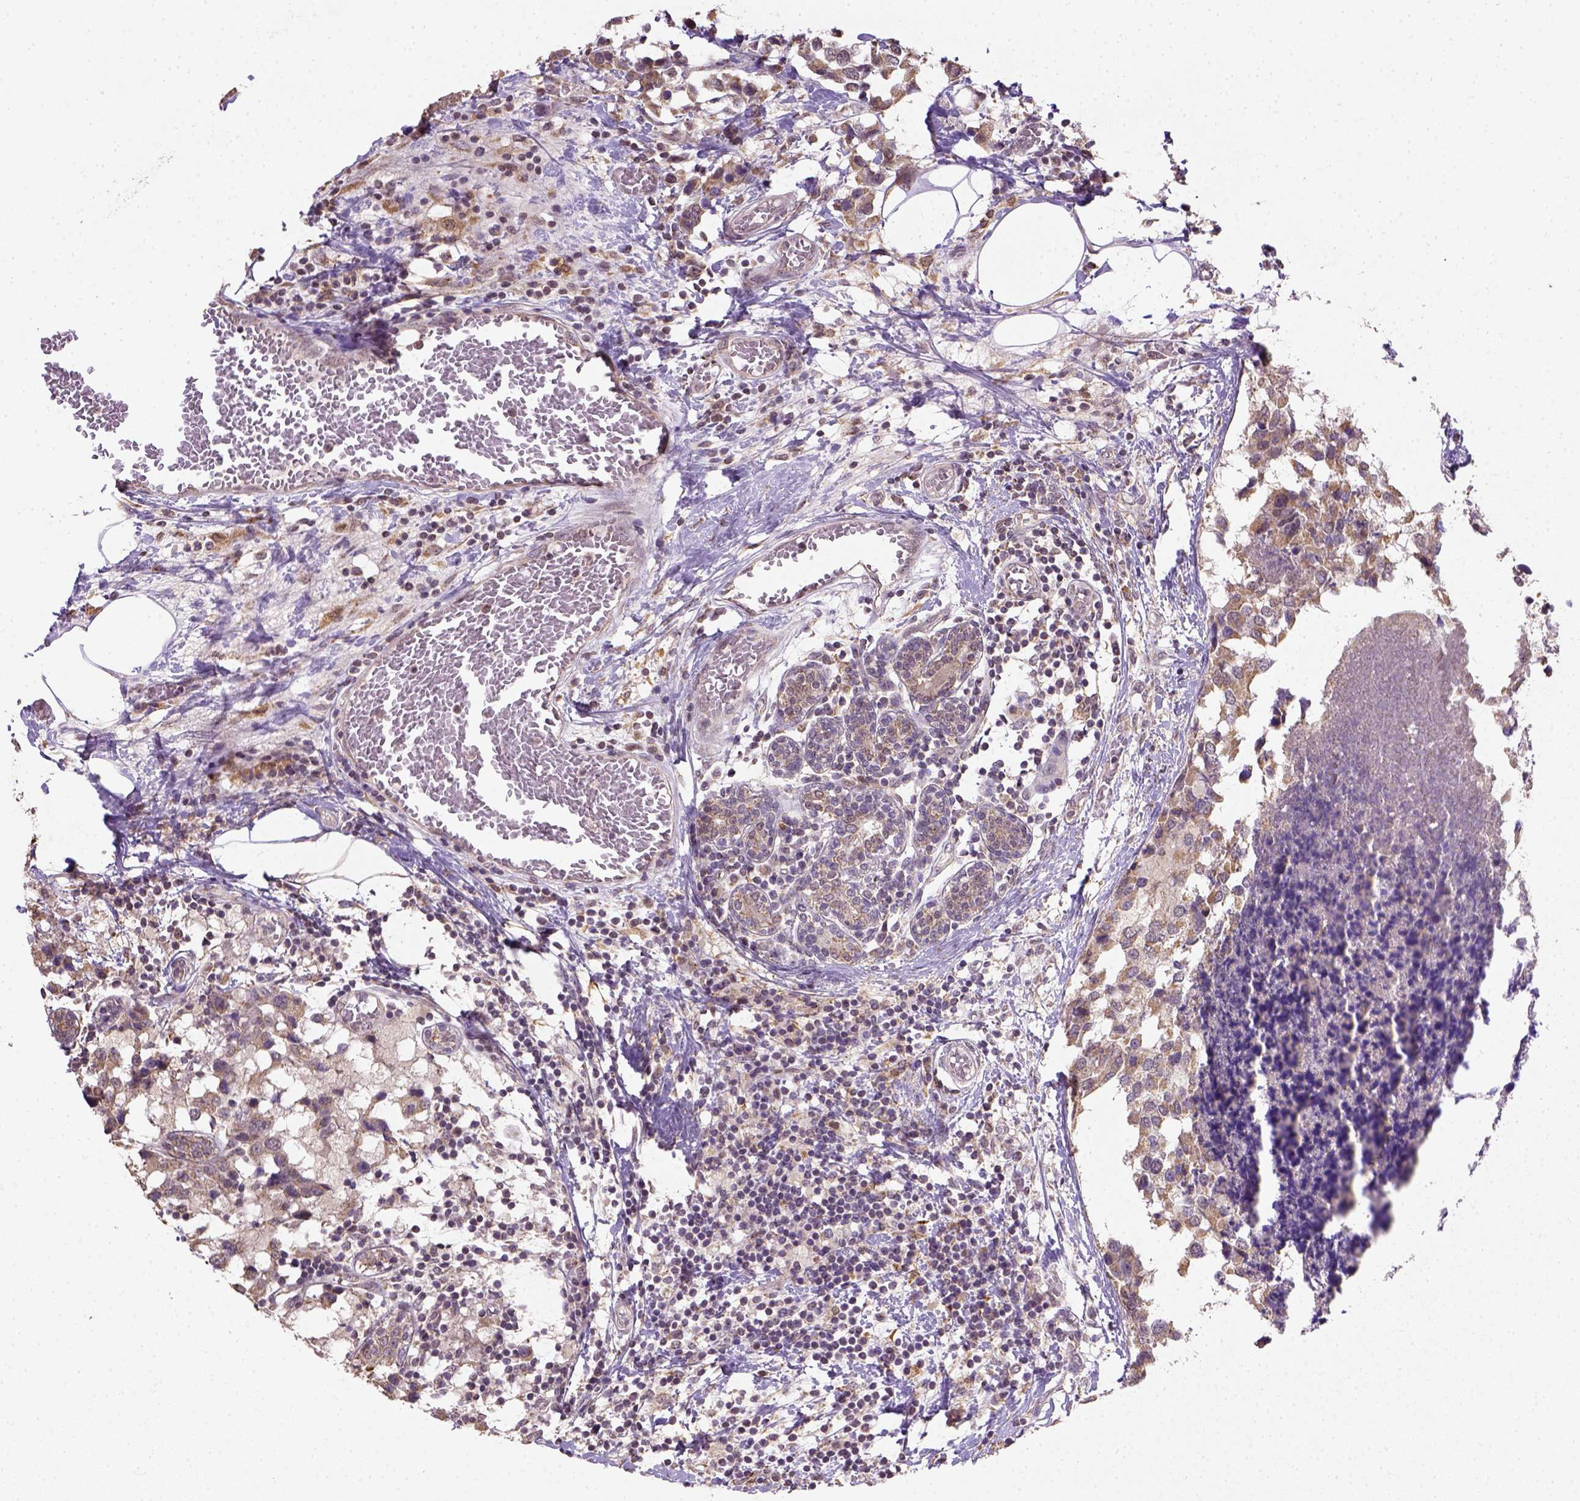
{"staining": {"intensity": "moderate", "quantity": ">75%", "location": "cytoplasmic/membranous"}, "tissue": "breast cancer", "cell_type": "Tumor cells", "image_type": "cancer", "snomed": [{"axis": "morphology", "description": "Lobular carcinoma"}, {"axis": "topography", "description": "Breast"}], "caption": "Protein staining exhibits moderate cytoplasmic/membranous staining in about >75% of tumor cells in breast cancer (lobular carcinoma).", "gene": "NUDT10", "patient": {"sex": "female", "age": 59}}